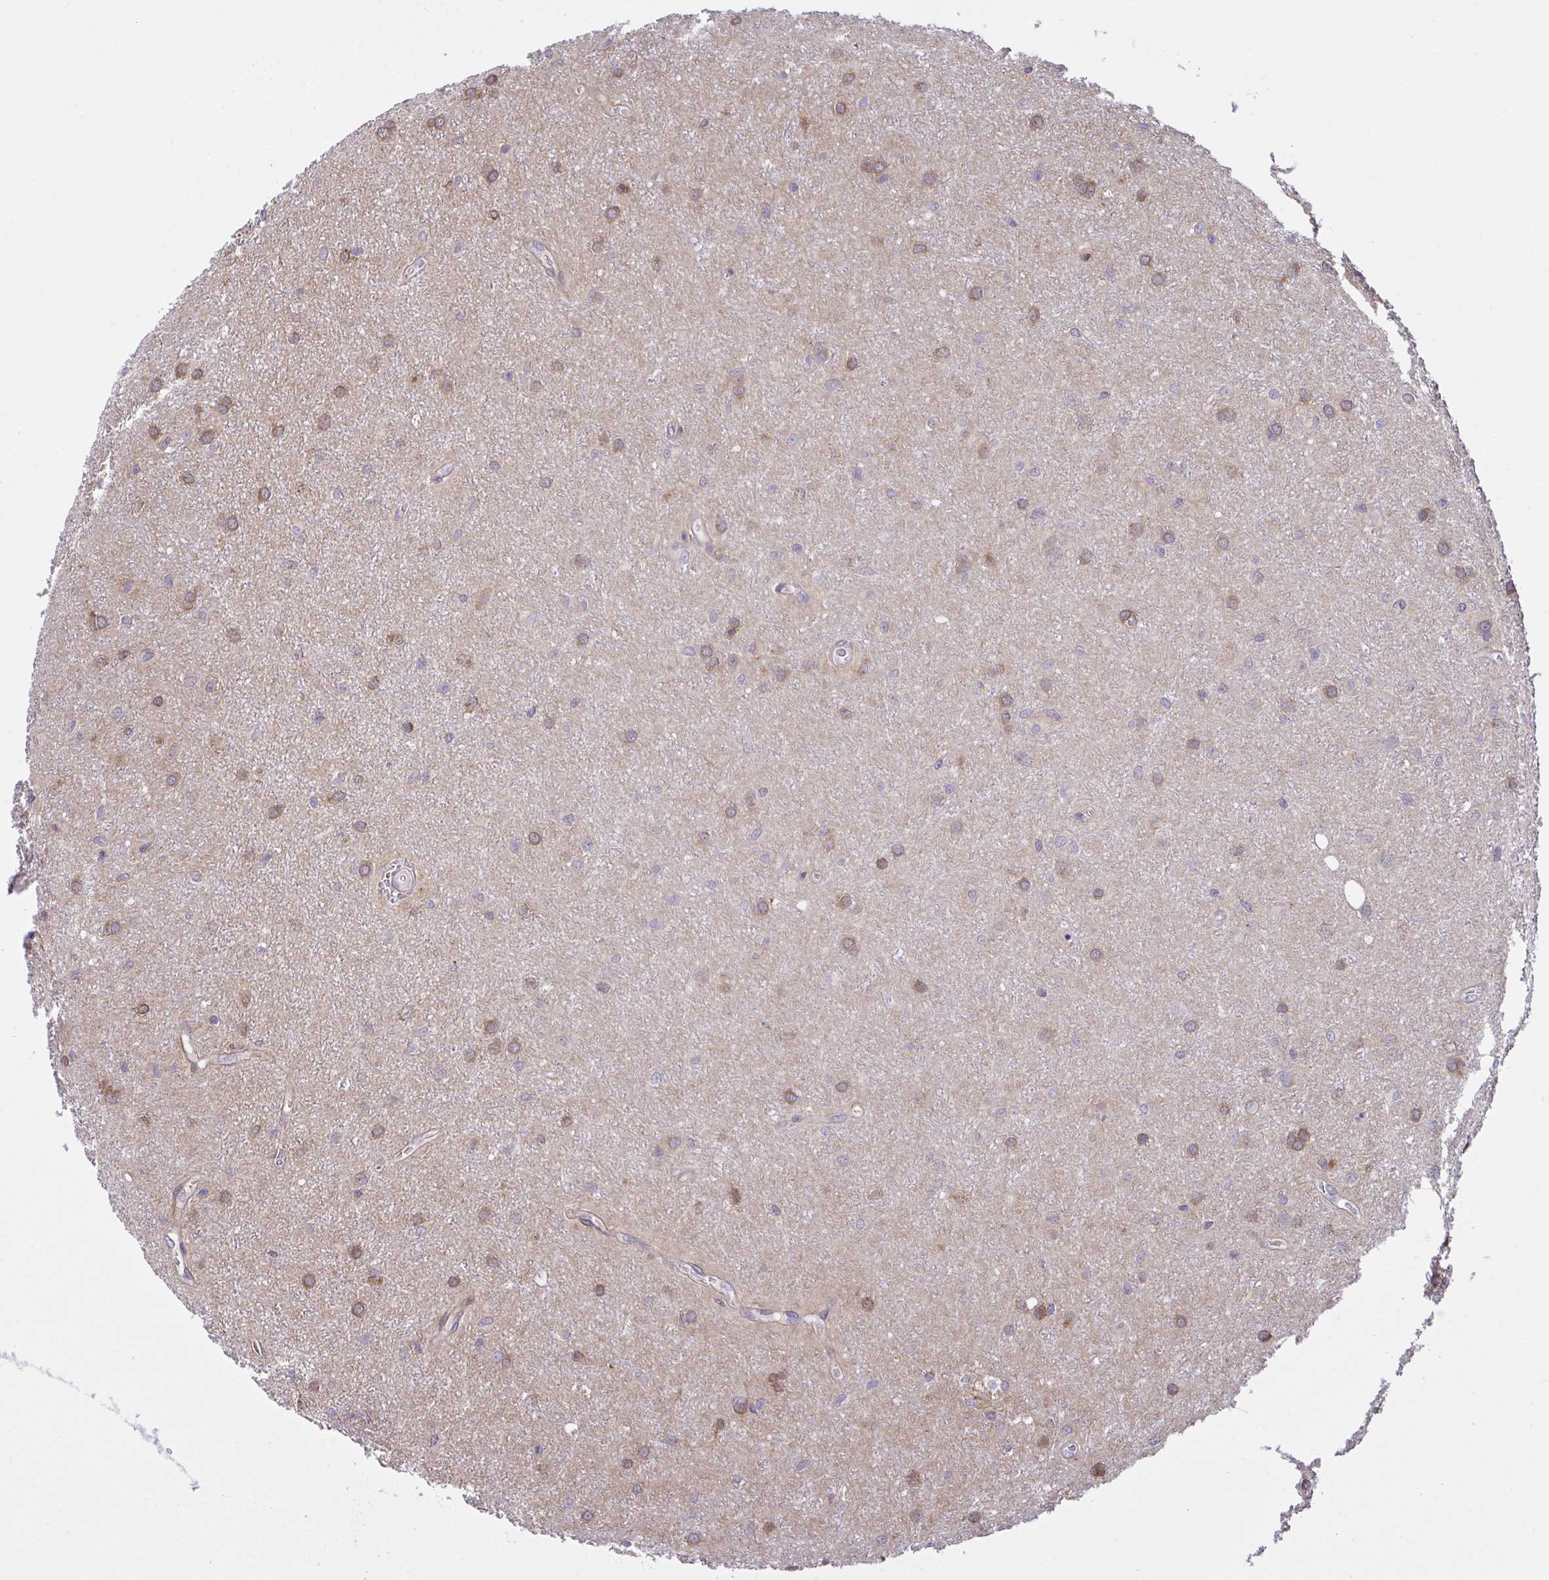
{"staining": {"intensity": "moderate", "quantity": "25%-75%", "location": "cytoplasmic/membranous"}, "tissue": "glioma", "cell_type": "Tumor cells", "image_type": "cancer", "snomed": [{"axis": "morphology", "description": "Glioma, malignant, Low grade"}, {"axis": "topography", "description": "Cerebellum"}], "caption": "Protein staining of glioma tissue demonstrates moderate cytoplasmic/membranous positivity in about 25%-75% of tumor cells. Immunohistochemistry stains the protein in brown and the nuclei are stained blue.", "gene": "TSC22D3", "patient": {"sex": "female", "age": 5}}